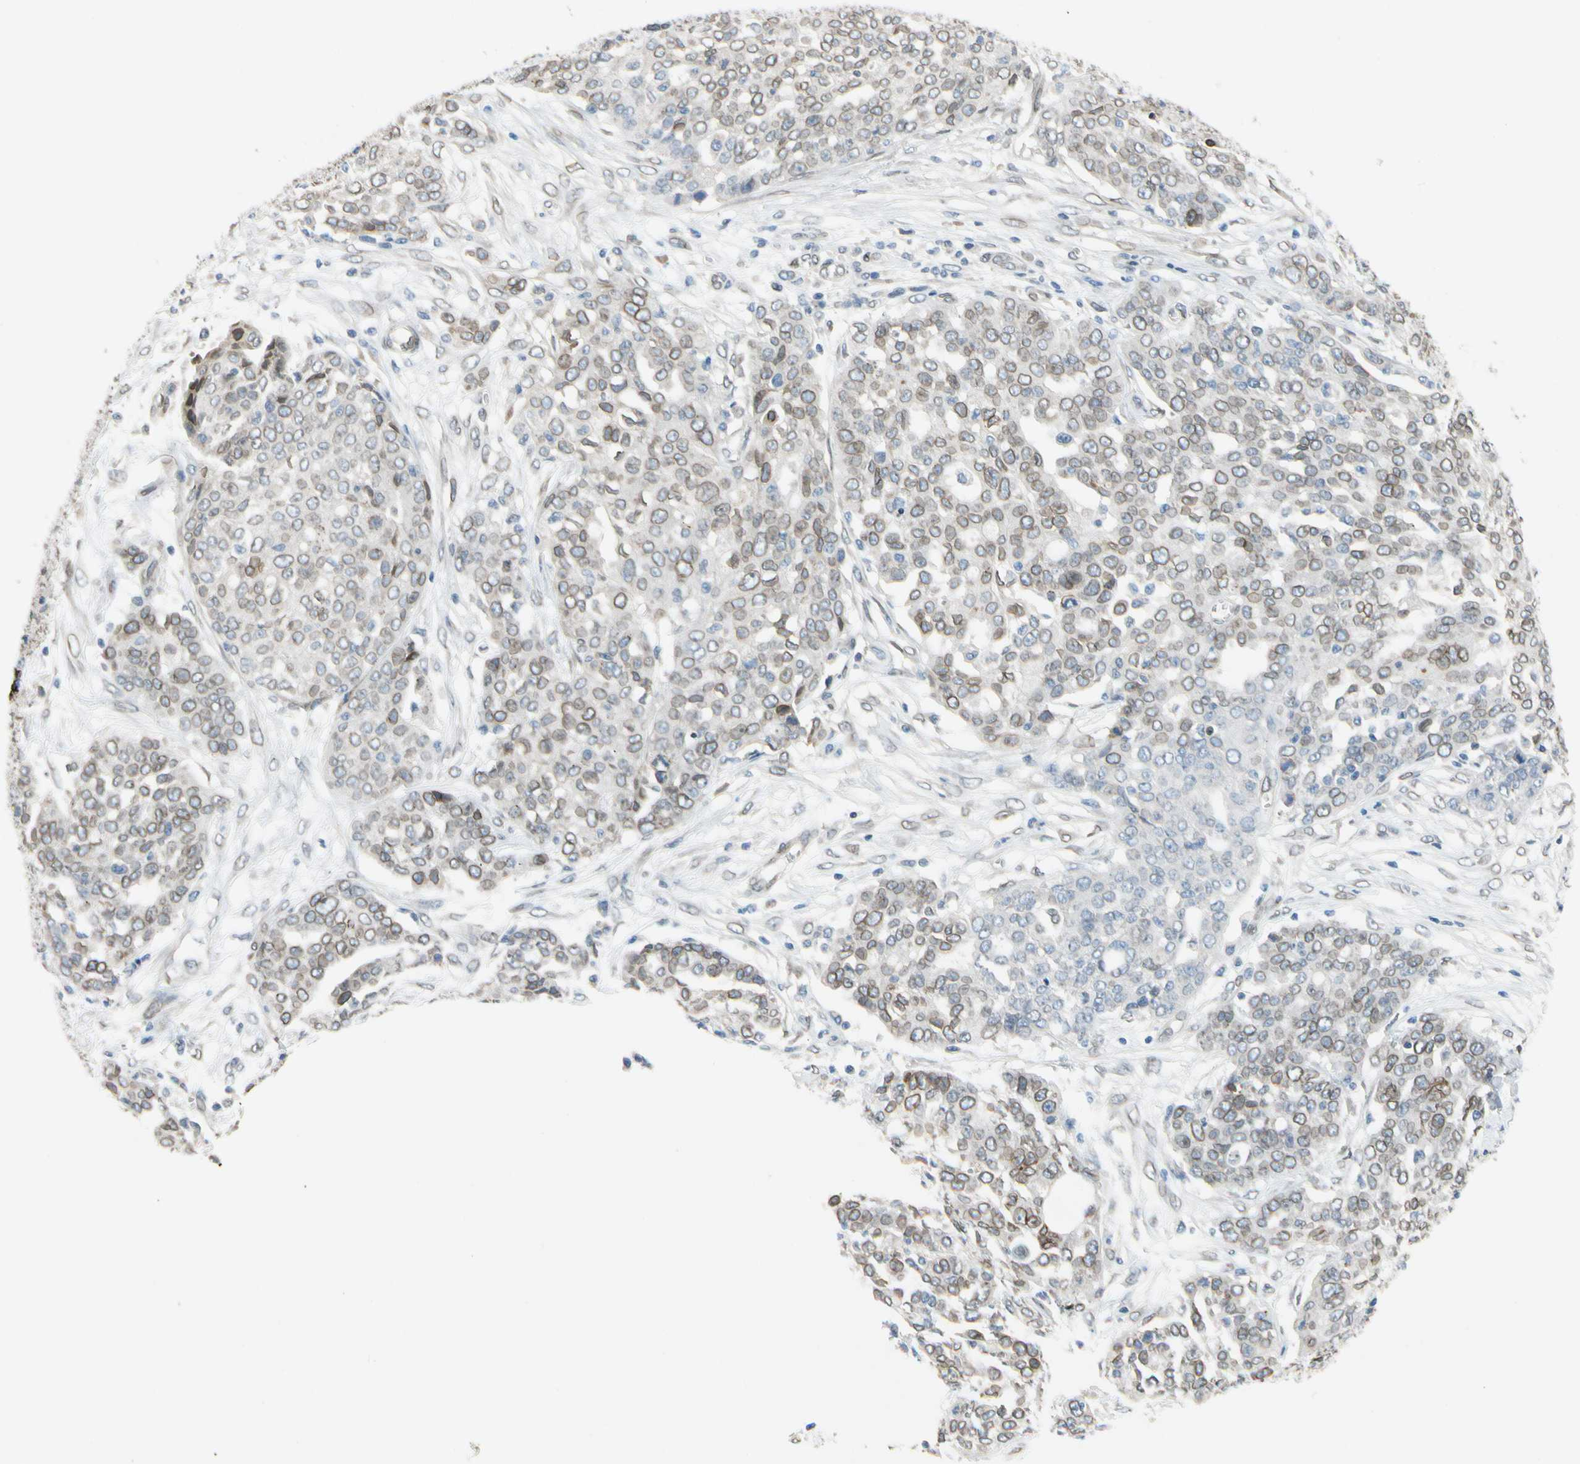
{"staining": {"intensity": "moderate", "quantity": "25%-75%", "location": "cytoplasmic/membranous,nuclear"}, "tissue": "ovarian cancer", "cell_type": "Tumor cells", "image_type": "cancer", "snomed": [{"axis": "morphology", "description": "Cystadenocarcinoma, serous, NOS"}, {"axis": "topography", "description": "Soft tissue"}, {"axis": "topography", "description": "Ovary"}], "caption": "Immunohistochemical staining of human ovarian cancer (serous cystadenocarcinoma) reveals medium levels of moderate cytoplasmic/membranous and nuclear protein expression in approximately 25%-75% of tumor cells.", "gene": "SUN1", "patient": {"sex": "female", "age": 57}}